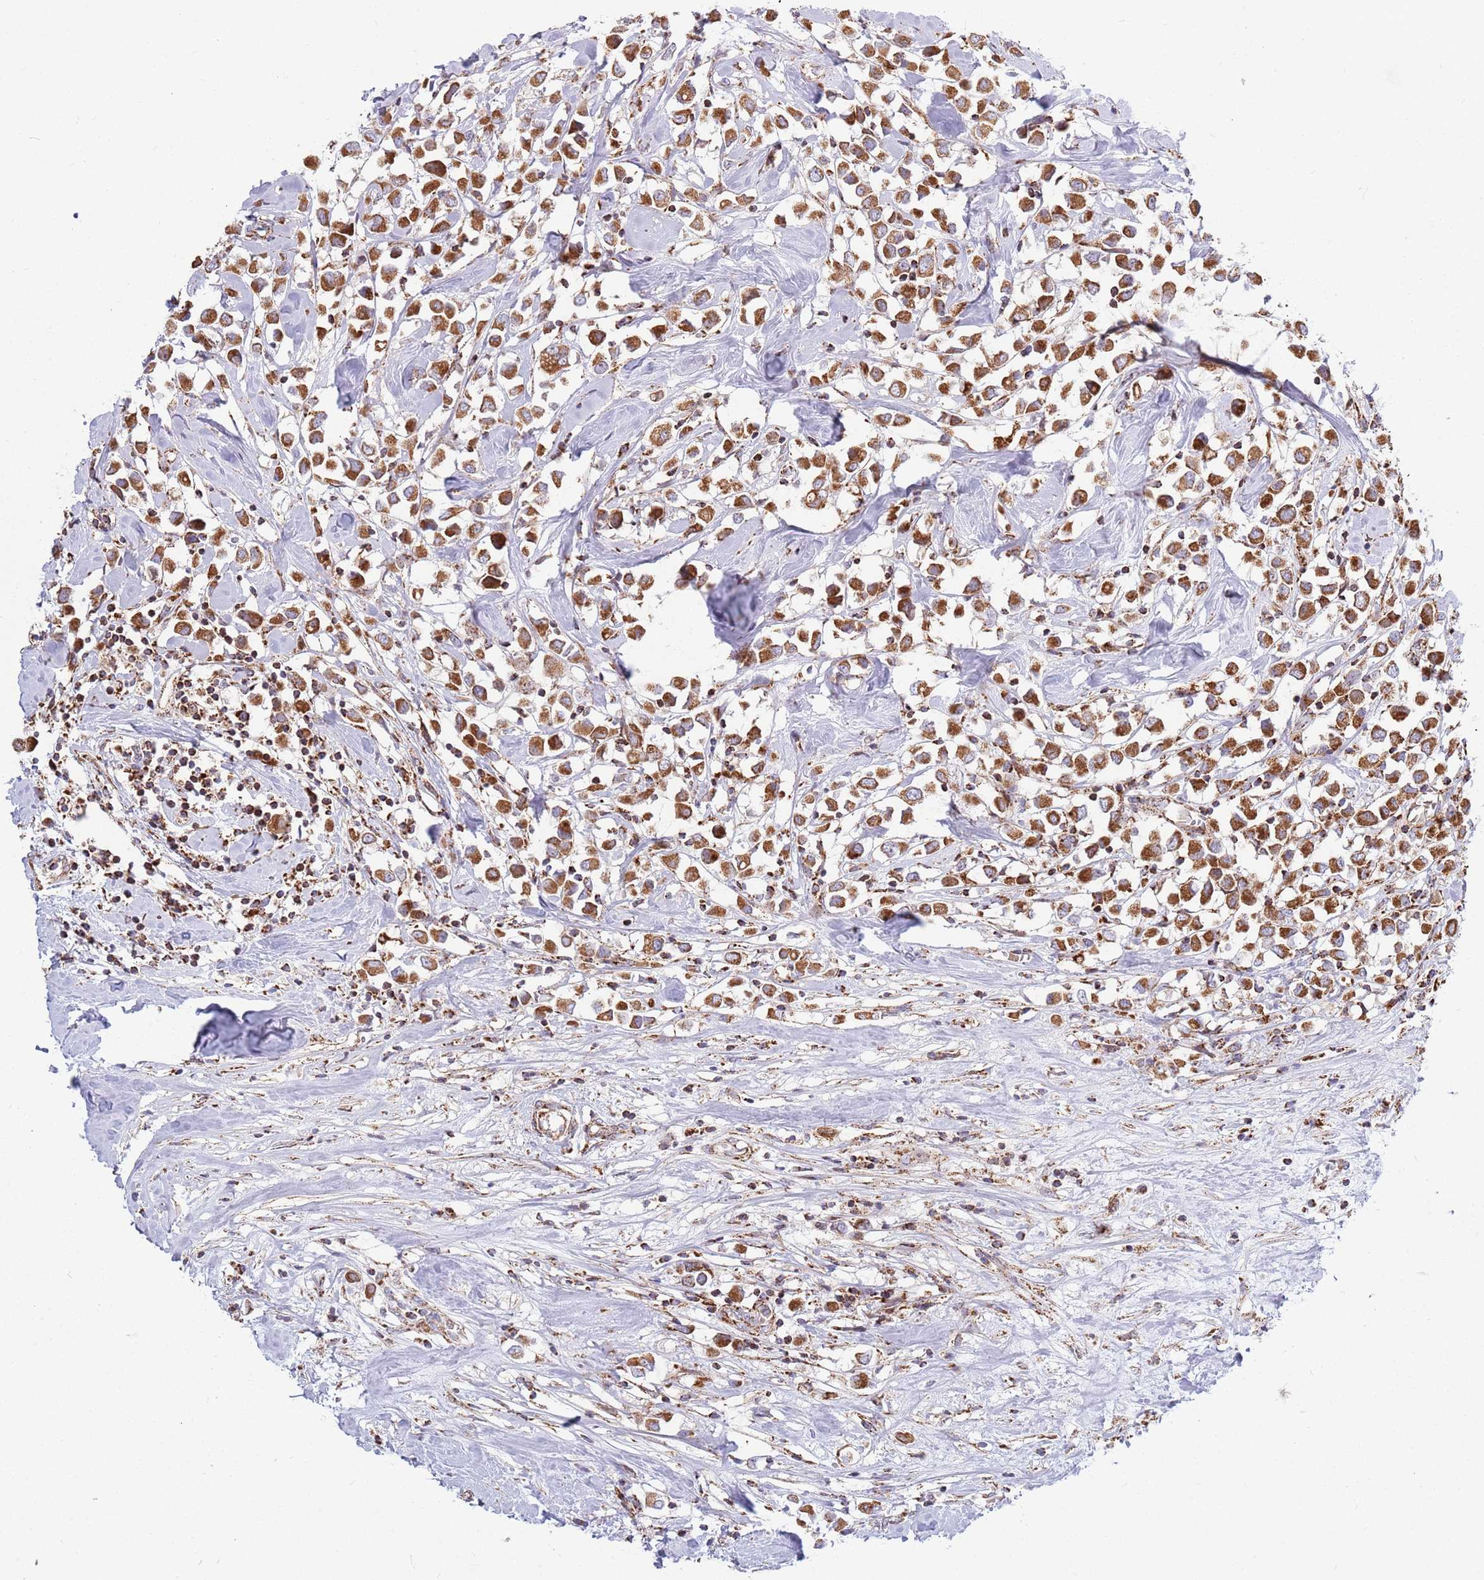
{"staining": {"intensity": "strong", "quantity": ">75%", "location": "cytoplasmic/membranous"}, "tissue": "breast cancer", "cell_type": "Tumor cells", "image_type": "cancer", "snomed": [{"axis": "morphology", "description": "Duct carcinoma"}, {"axis": "topography", "description": "Breast"}], "caption": "Protein expression analysis of invasive ductal carcinoma (breast) reveals strong cytoplasmic/membranous staining in about >75% of tumor cells.", "gene": "ATP5PD", "patient": {"sex": "female", "age": 61}}